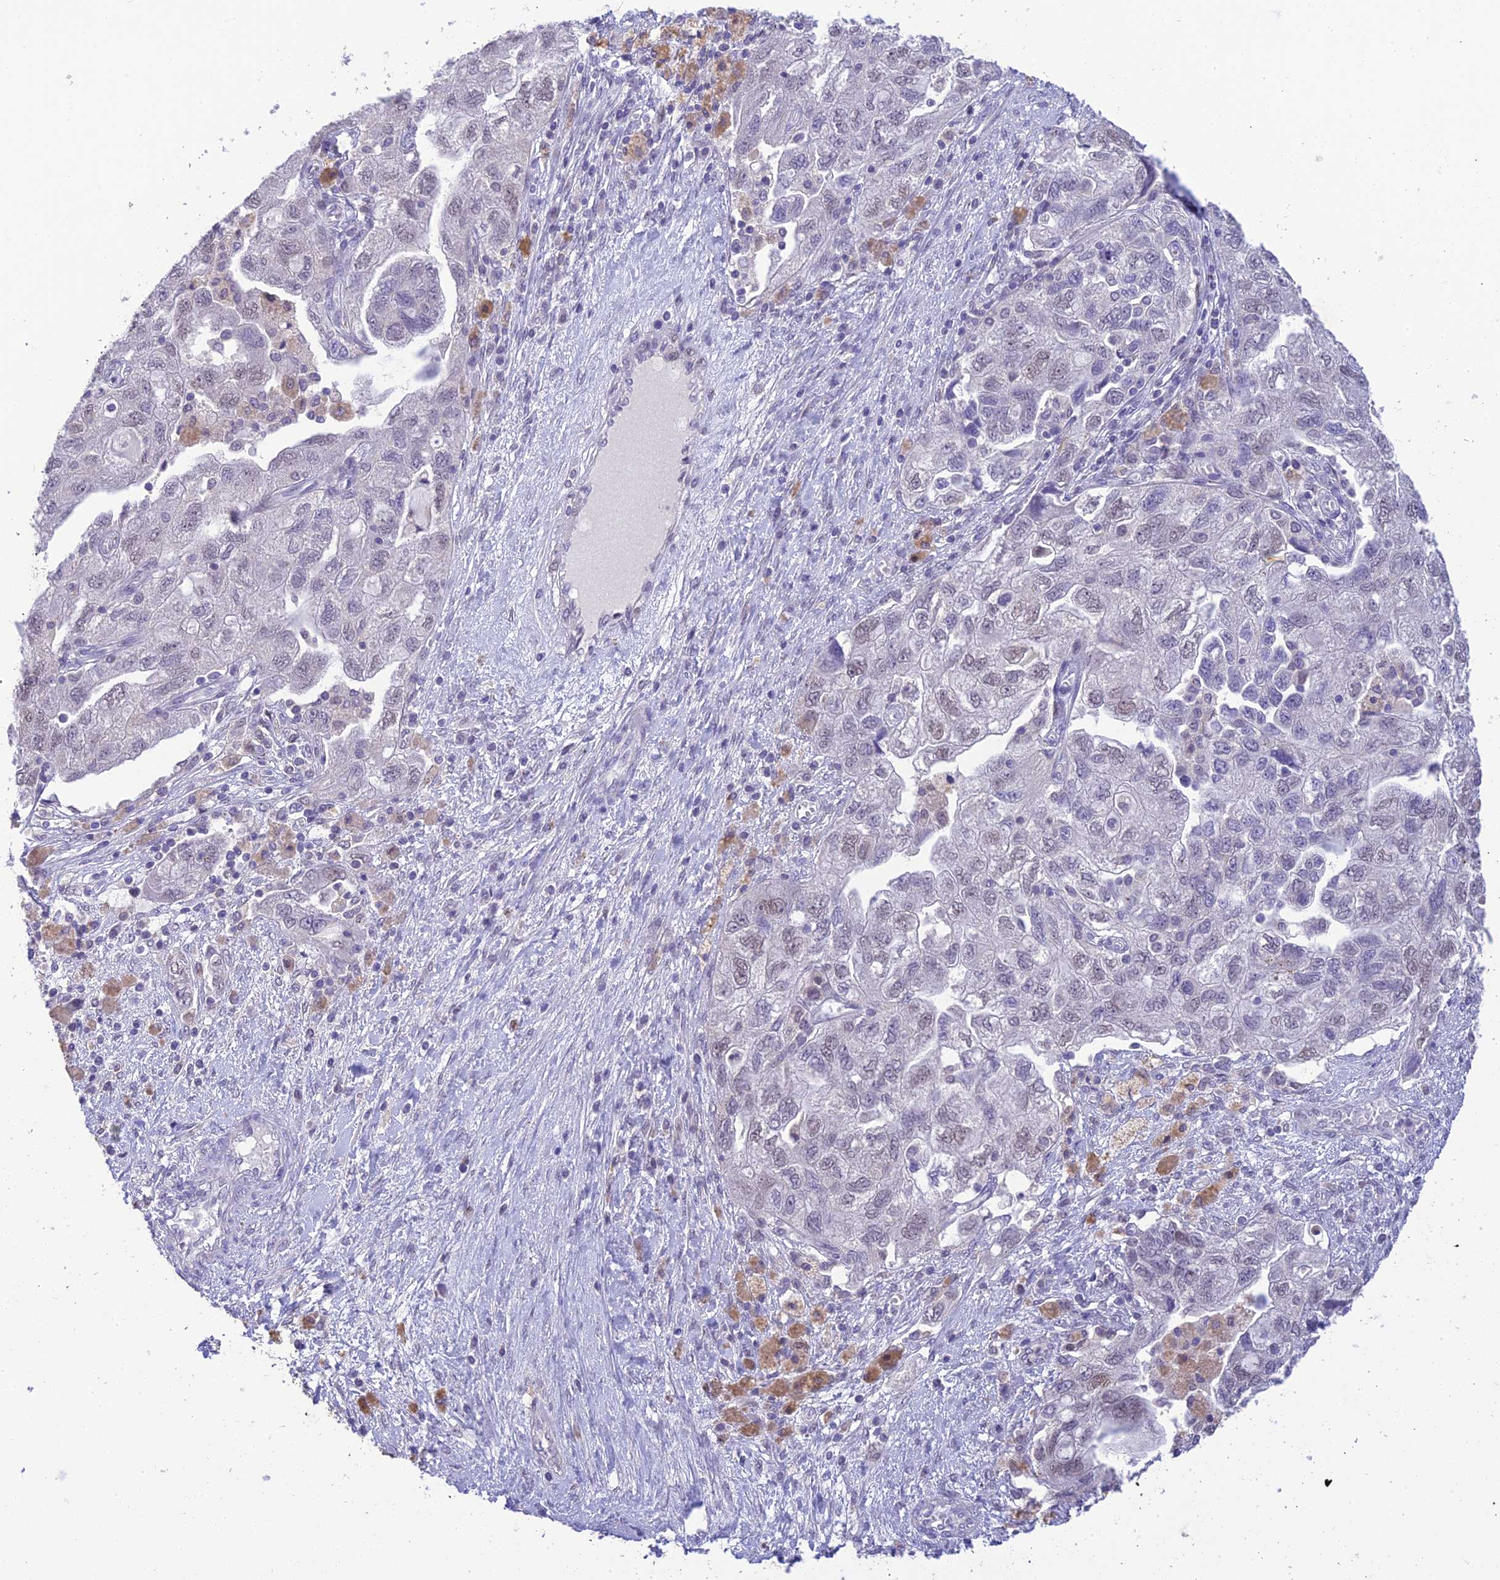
{"staining": {"intensity": "negative", "quantity": "none", "location": "none"}, "tissue": "ovarian cancer", "cell_type": "Tumor cells", "image_type": "cancer", "snomed": [{"axis": "morphology", "description": "Carcinoma, NOS"}, {"axis": "morphology", "description": "Cystadenocarcinoma, serous, NOS"}, {"axis": "topography", "description": "Ovary"}], "caption": "High magnification brightfield microscopy of carcinoma (ovarian) stained with DAB (brown) and counterstained with hematoxylin (blue): tumor cells show no significant staining.", "gene": "BMT2", "patient": {"sex": "female", "age": 69}}